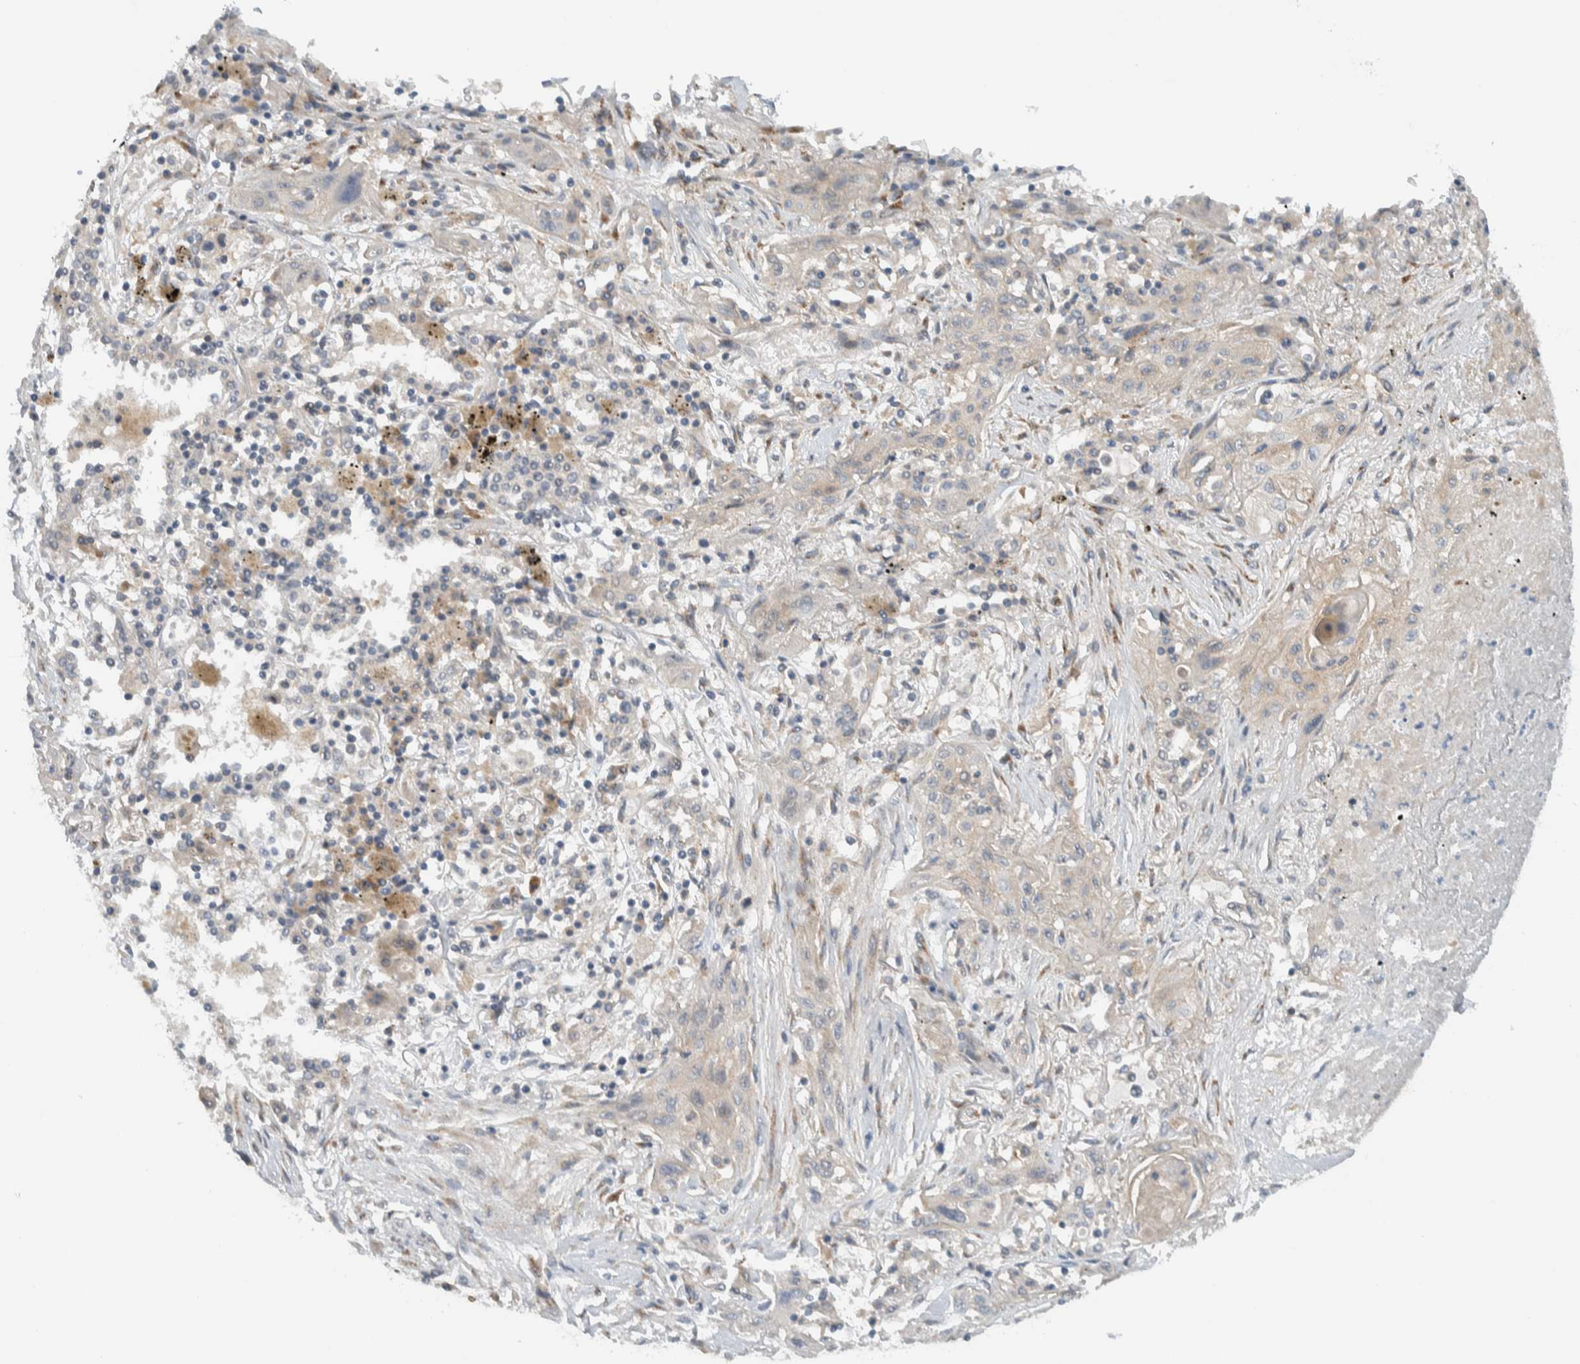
{"staining": {"intensity": "weak", "quantity": "<25%", "location": "cytoplasmic/membranous"}, "tissue": "lung cancer", "cell_type": "Tumor cells", "image_type": "cancer", "snomed": [{"axis": "morphology", "description": "Squamous cell carcinoma, NOS"}, {"axis": "topography", "description": "Lung"}], "caption": "Tumor cells are negative for protein expression in human lung squamous cell carcinoma.", "gene": "MPRIP", "patient": {"sex": "female", "age": 47}}